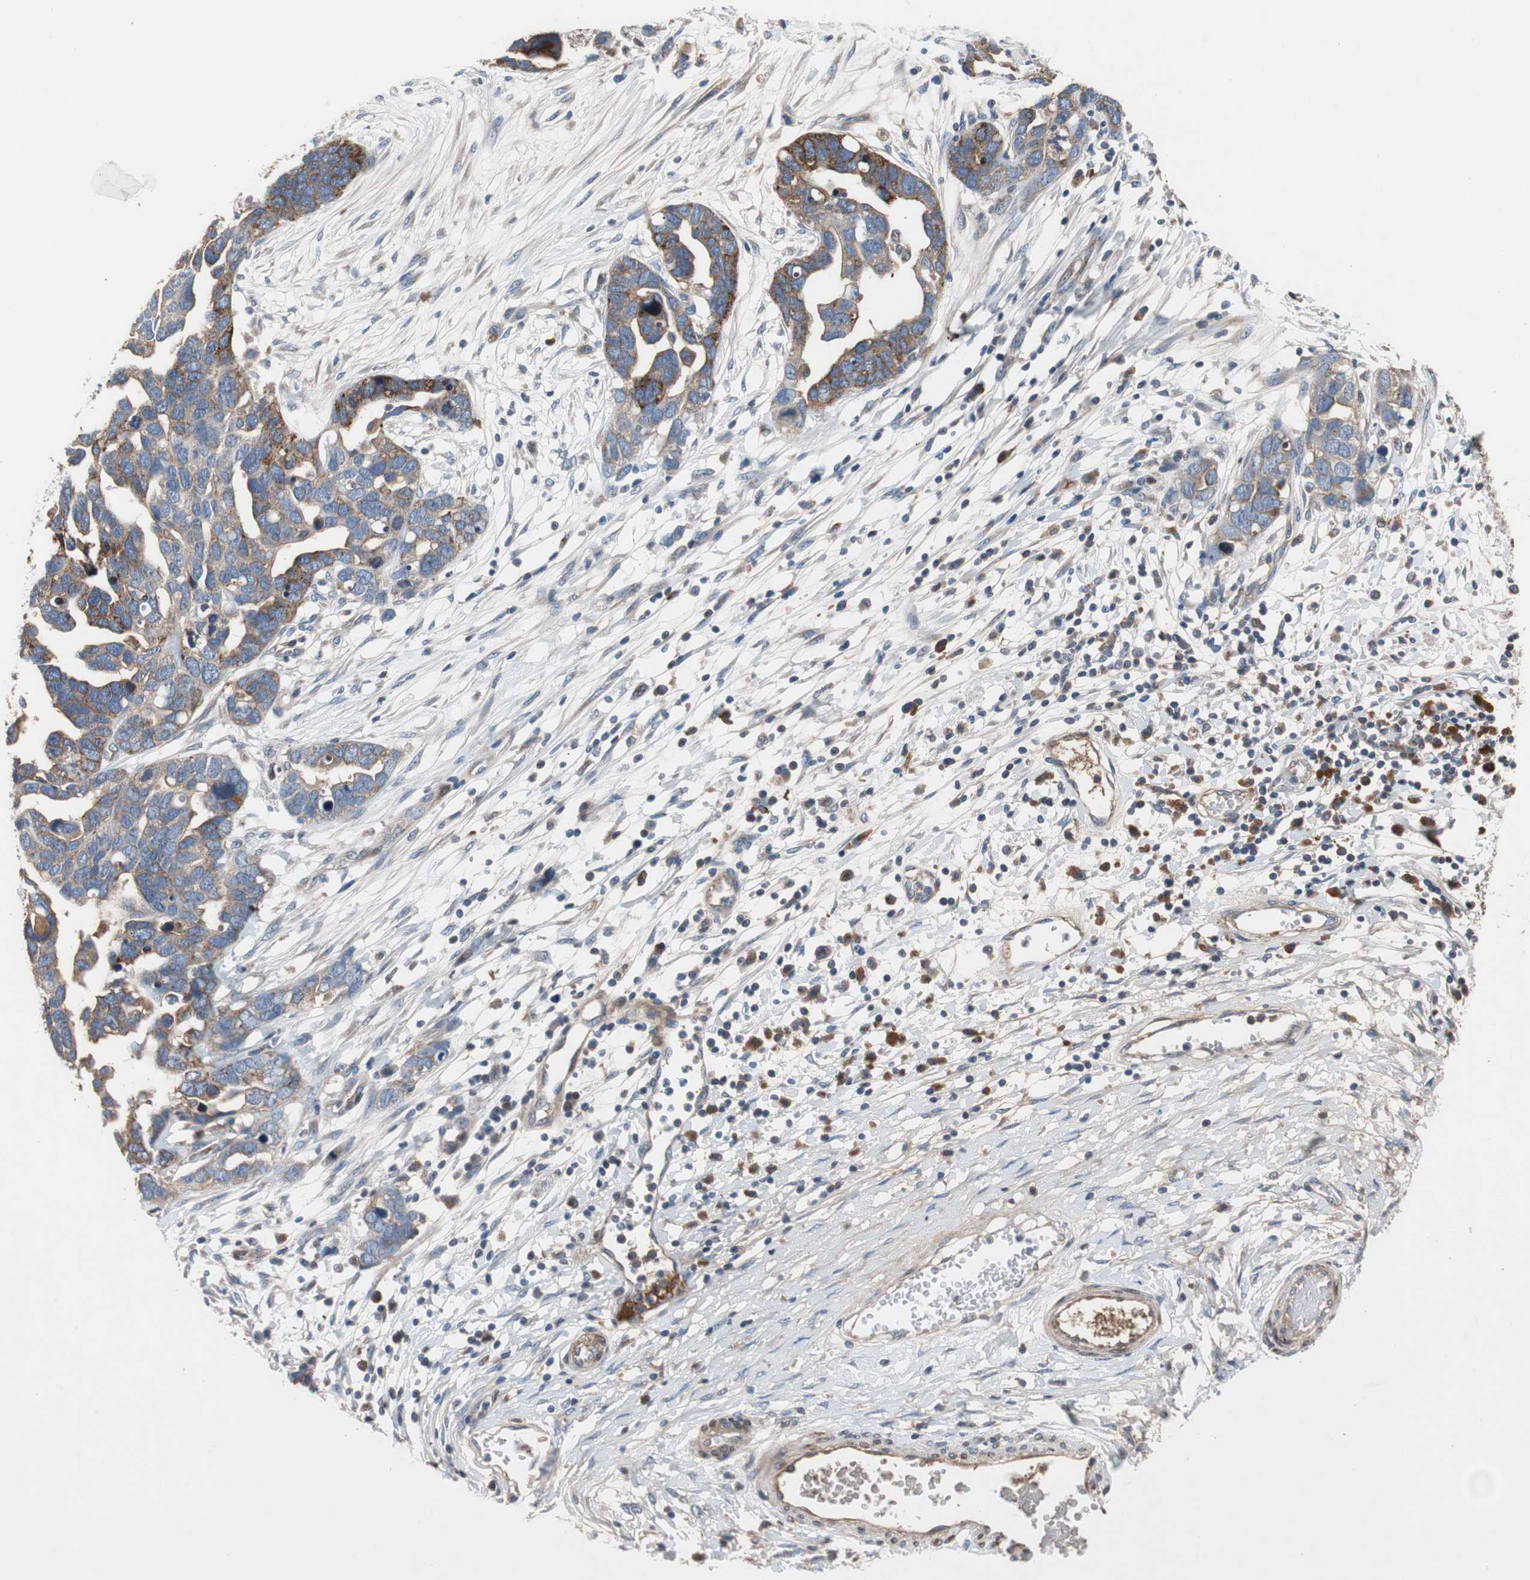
{"staining": {"intensity": "weak", "quantity": "25%-75%", "location": "cytoplasmic/membranous"}, "tissue": "ovarian cancer", "cell_type": "Tumor cells", "image_type": "cancer", "snomed": [{"axis": "morphology", "description": "Cystadenocarcinoma, serous, NOS"}, {"axis": "topography", "description": "Ovary"}], "caption": "A micrograph of human serous cystadenocarcinoma (ovarian) stained for a protein exhibits weak cytoplasmic/membranous brown staining in tumor cells. (IHC, brightfield microscopy, high magnification).", "gene": "SORT1", "patient": {"sex": "female", "age": 54}}